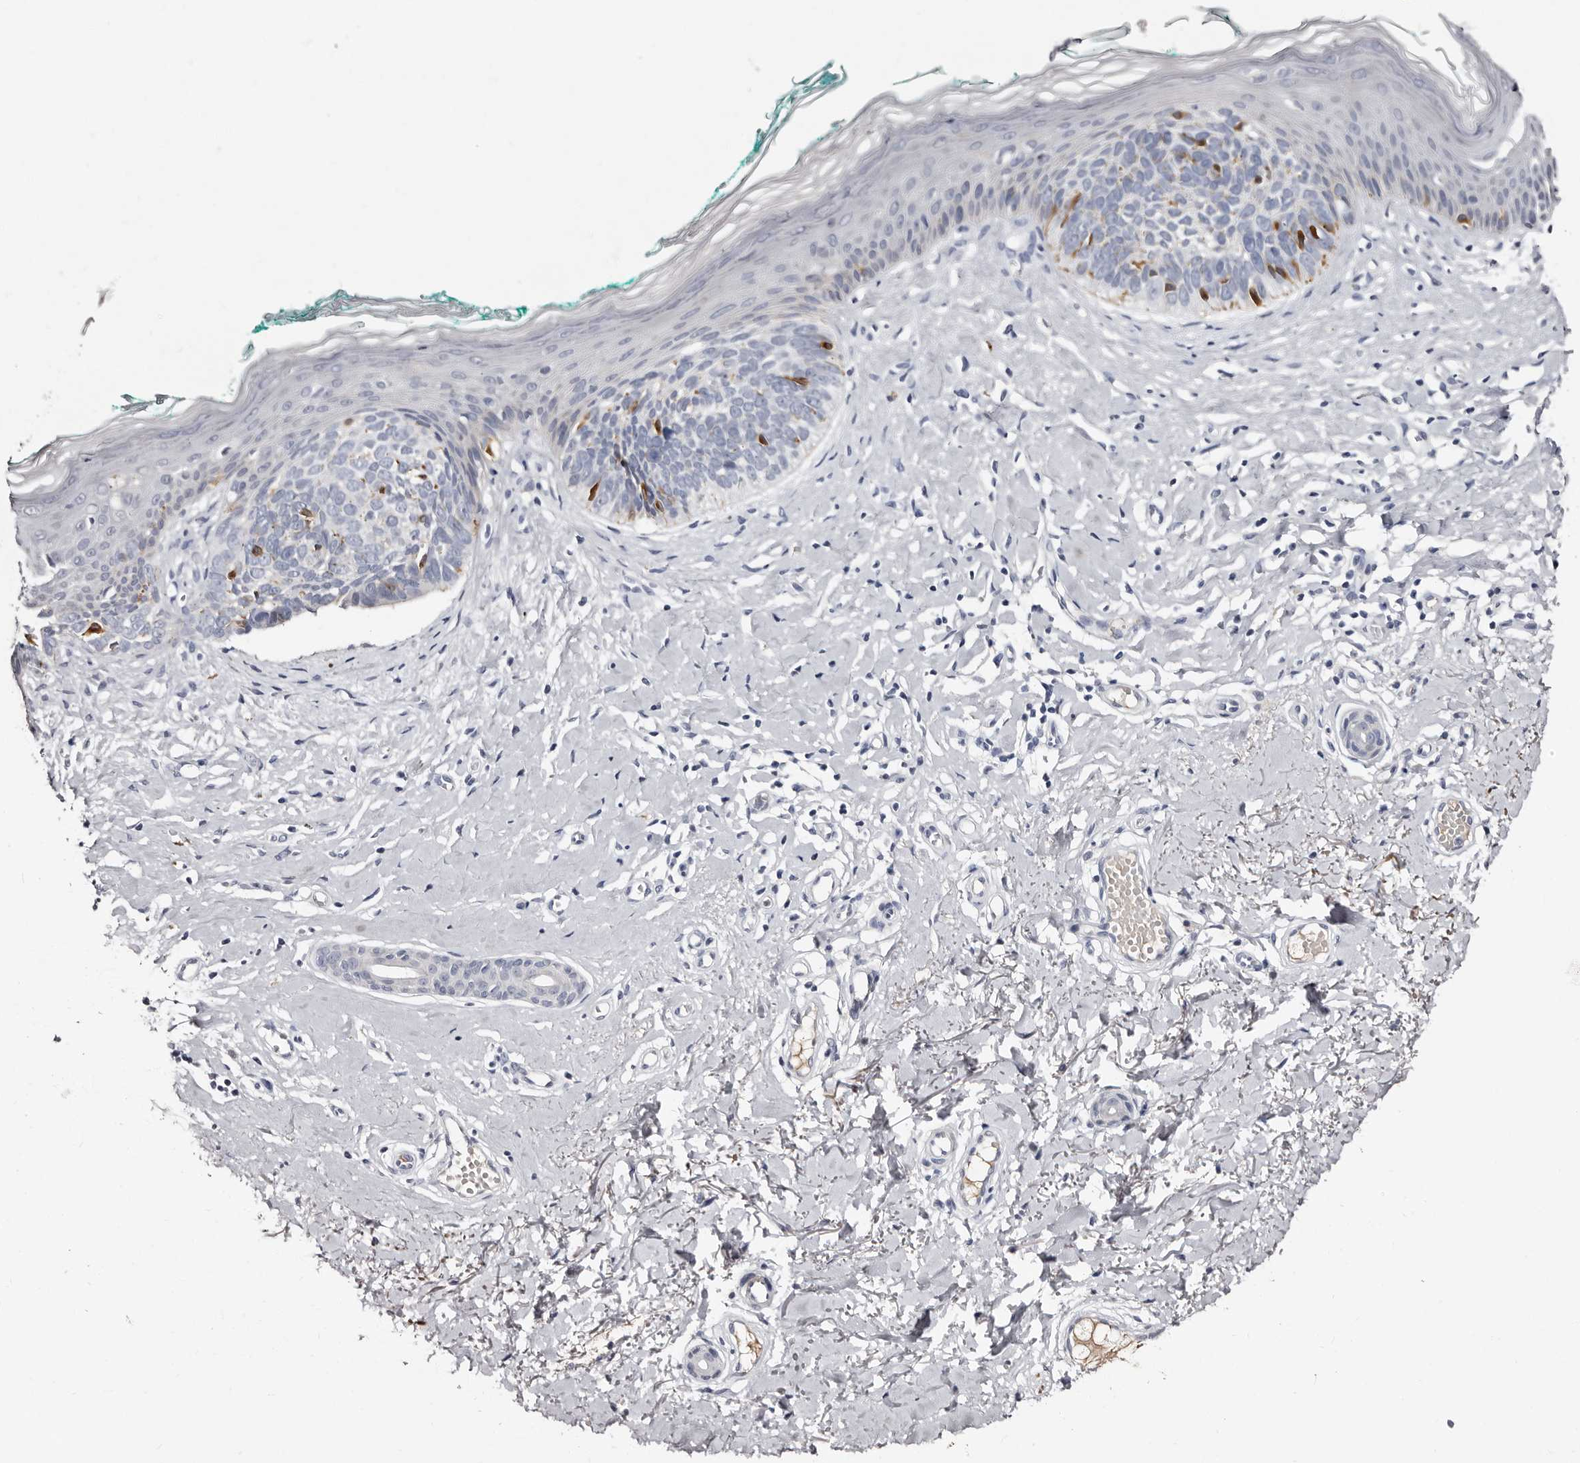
{"staining": {"intensity": "negative", "quantity": "none", "location": "none"}, "tissue": "skin cancer", "cell_type": "Tumor cells", "image_type": "cancer", "snomed": [{"axis": "morphology", "description": "Basal cell carcinoma"}, {"axis": "topography", "description": "Skin"}], "caption": "IHC micrograph of human skin cancer (basal cell carcinoma) stained for a protein (brown), which displays no expression in tumor cells. (DAB immunohistochemistry visualized using brightfield microscopy, high magnification).", "gene": "TBC1D22B", "patient": {"sex": "male", "age": 48}}